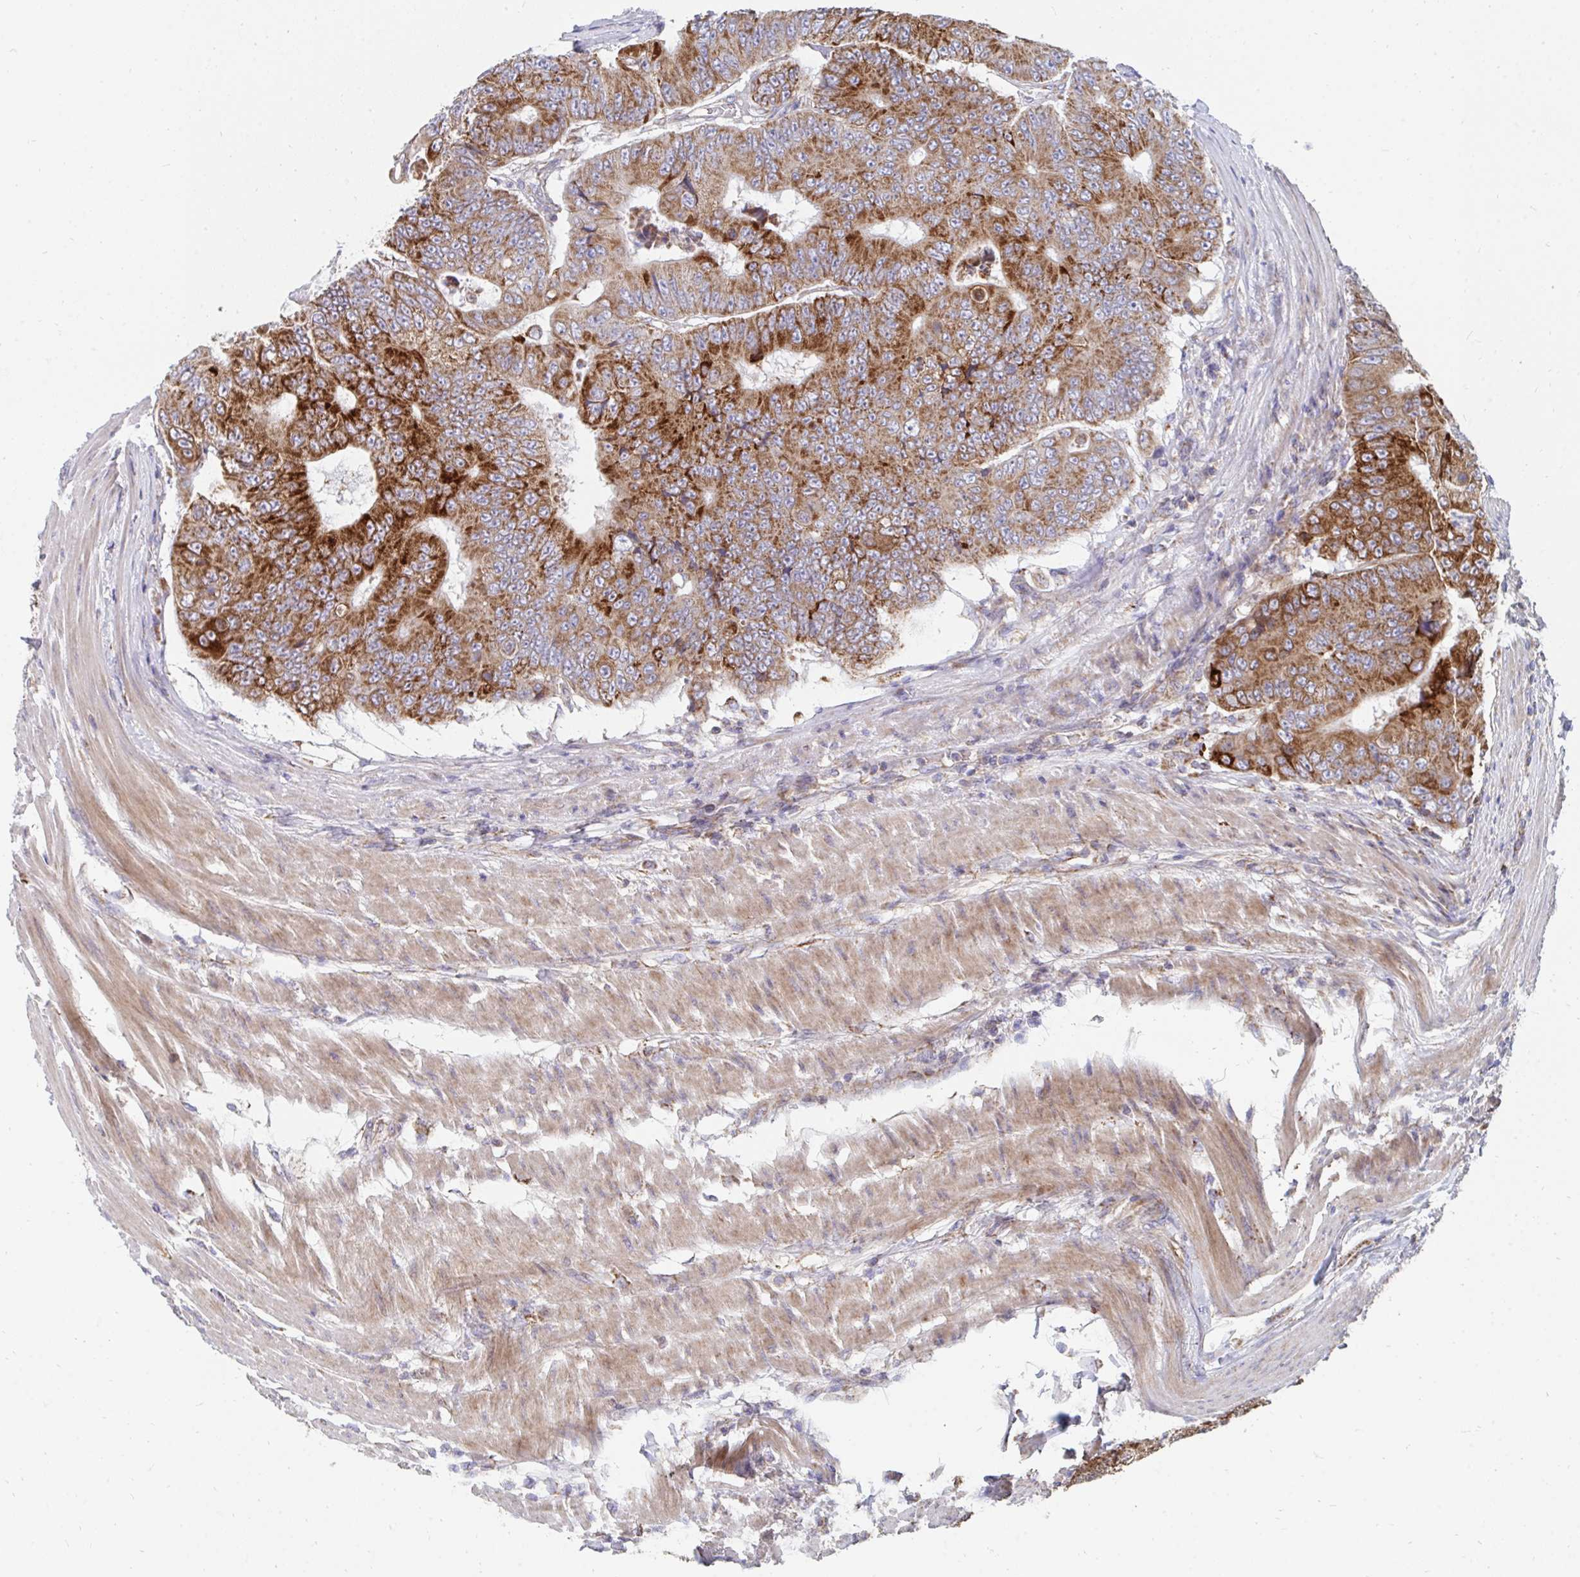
{"staining": {"intensity": "strong", "quantity": ">75%", "location": "cytoplasmic/membranous"}, "tissue": "colorectal cancer", "cell_type": "Tumor cells", "image_type": "cancer", "snomed": [{"axis": "morphology", "description": "Adenocarcinoma, NOS"}, {"axis": "topography", "description": "Colon"}], "caption": "A histopathology image of human colorectal cancer stained for a protein exhibits strong cytoplasmic/membranous brown staining in tumor cells.", "gene": "PC", "patient": {"sex": "female", "age": 48}}